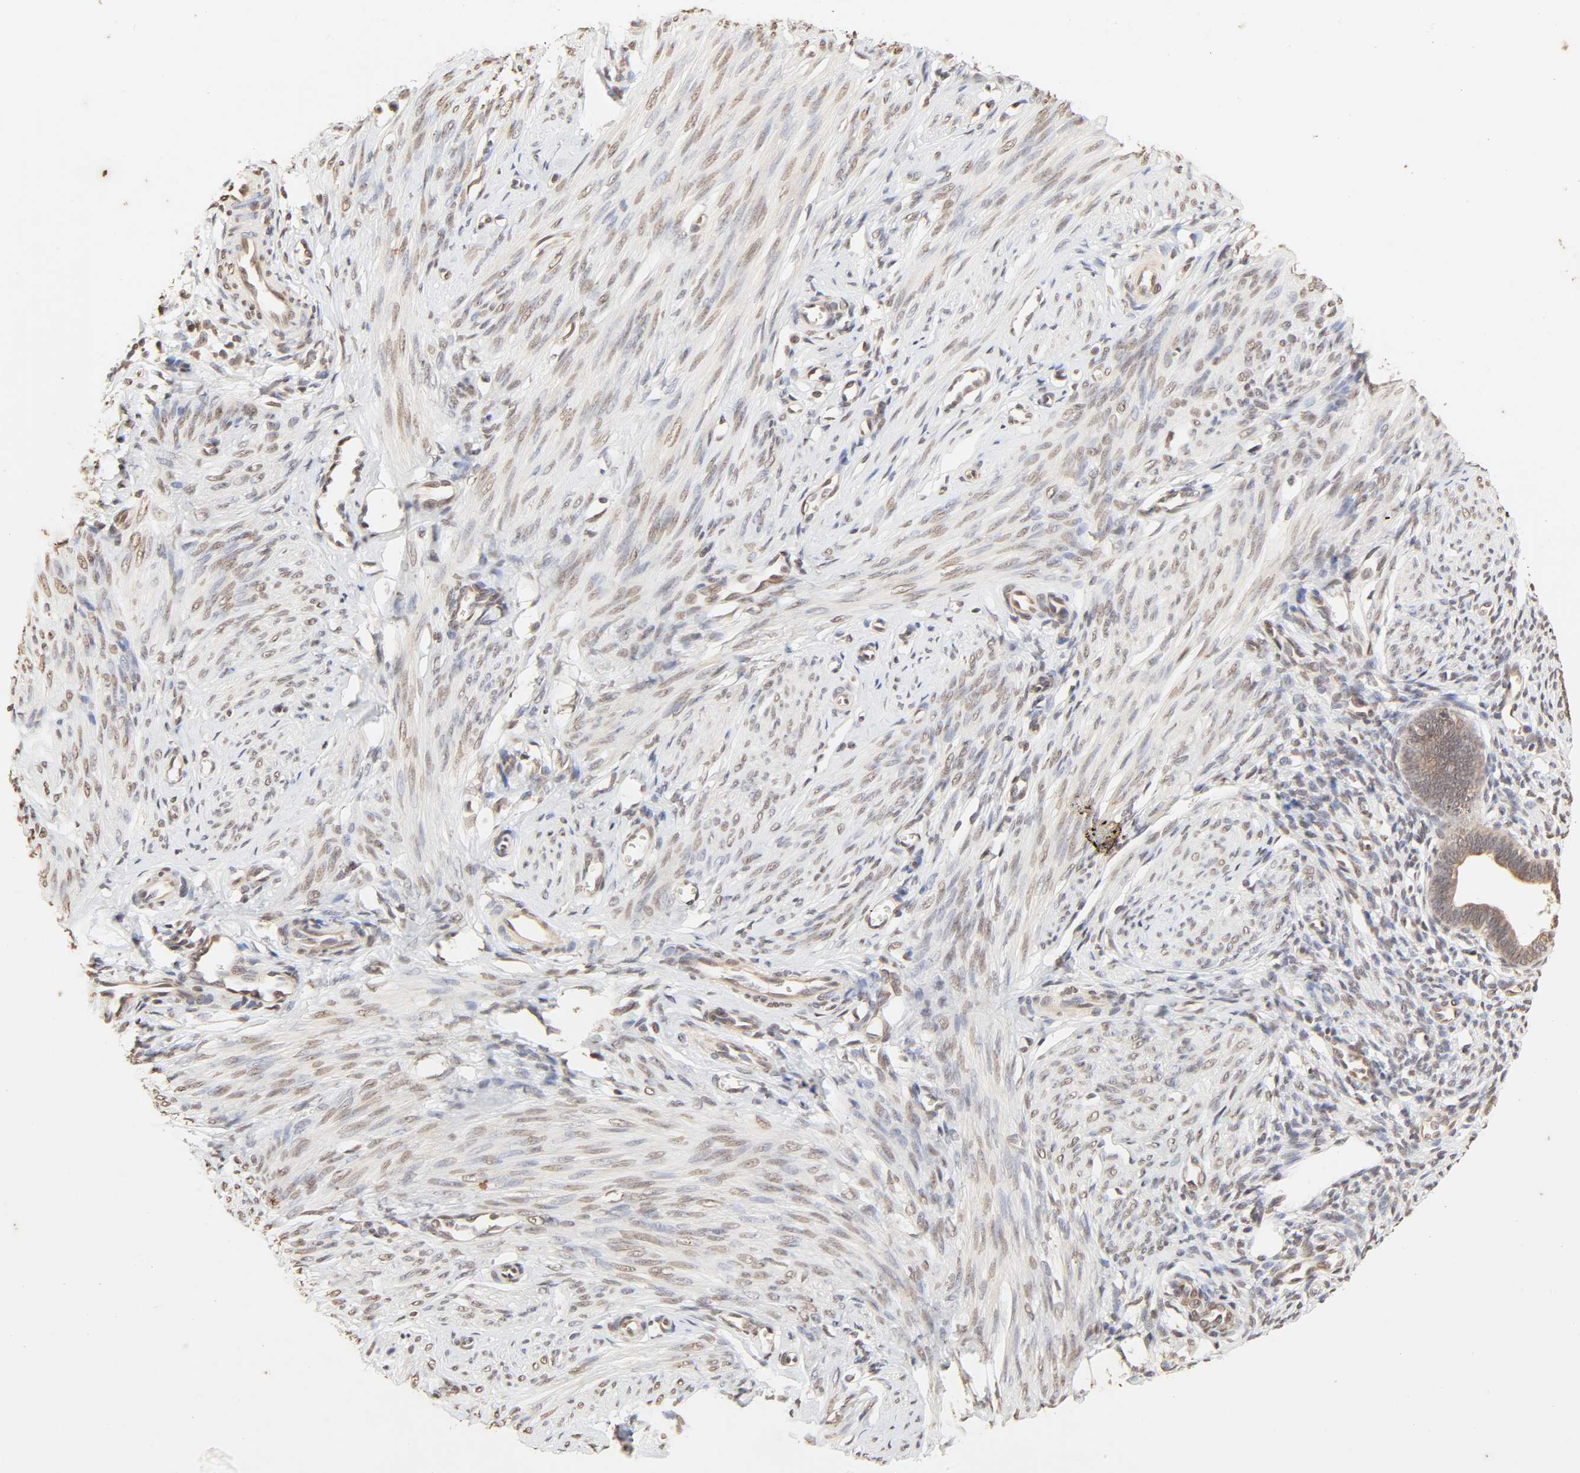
{"staining": {"intensity": "moderate", "quantity": ">75%", "location": "cytoplasmic/membranous,nuclear"}, "tissue": "endometrium", "cell_type": "Cells in endometrial stroma", "image_type": "normal", "snomed": [{"axis": "morphology", "description": "Normal tissue, NOS"}, {"axis": "topography", "description": "Endometrium"}], "caption": "Endometrium stained with a brown dye reveals moderate cytoplasmic/membranous,nuclear positive staining in approximately >75% of cells in endometrial stroma.", "gene": "TBL1X", "patient": {"sex": "female", "age": 27}}